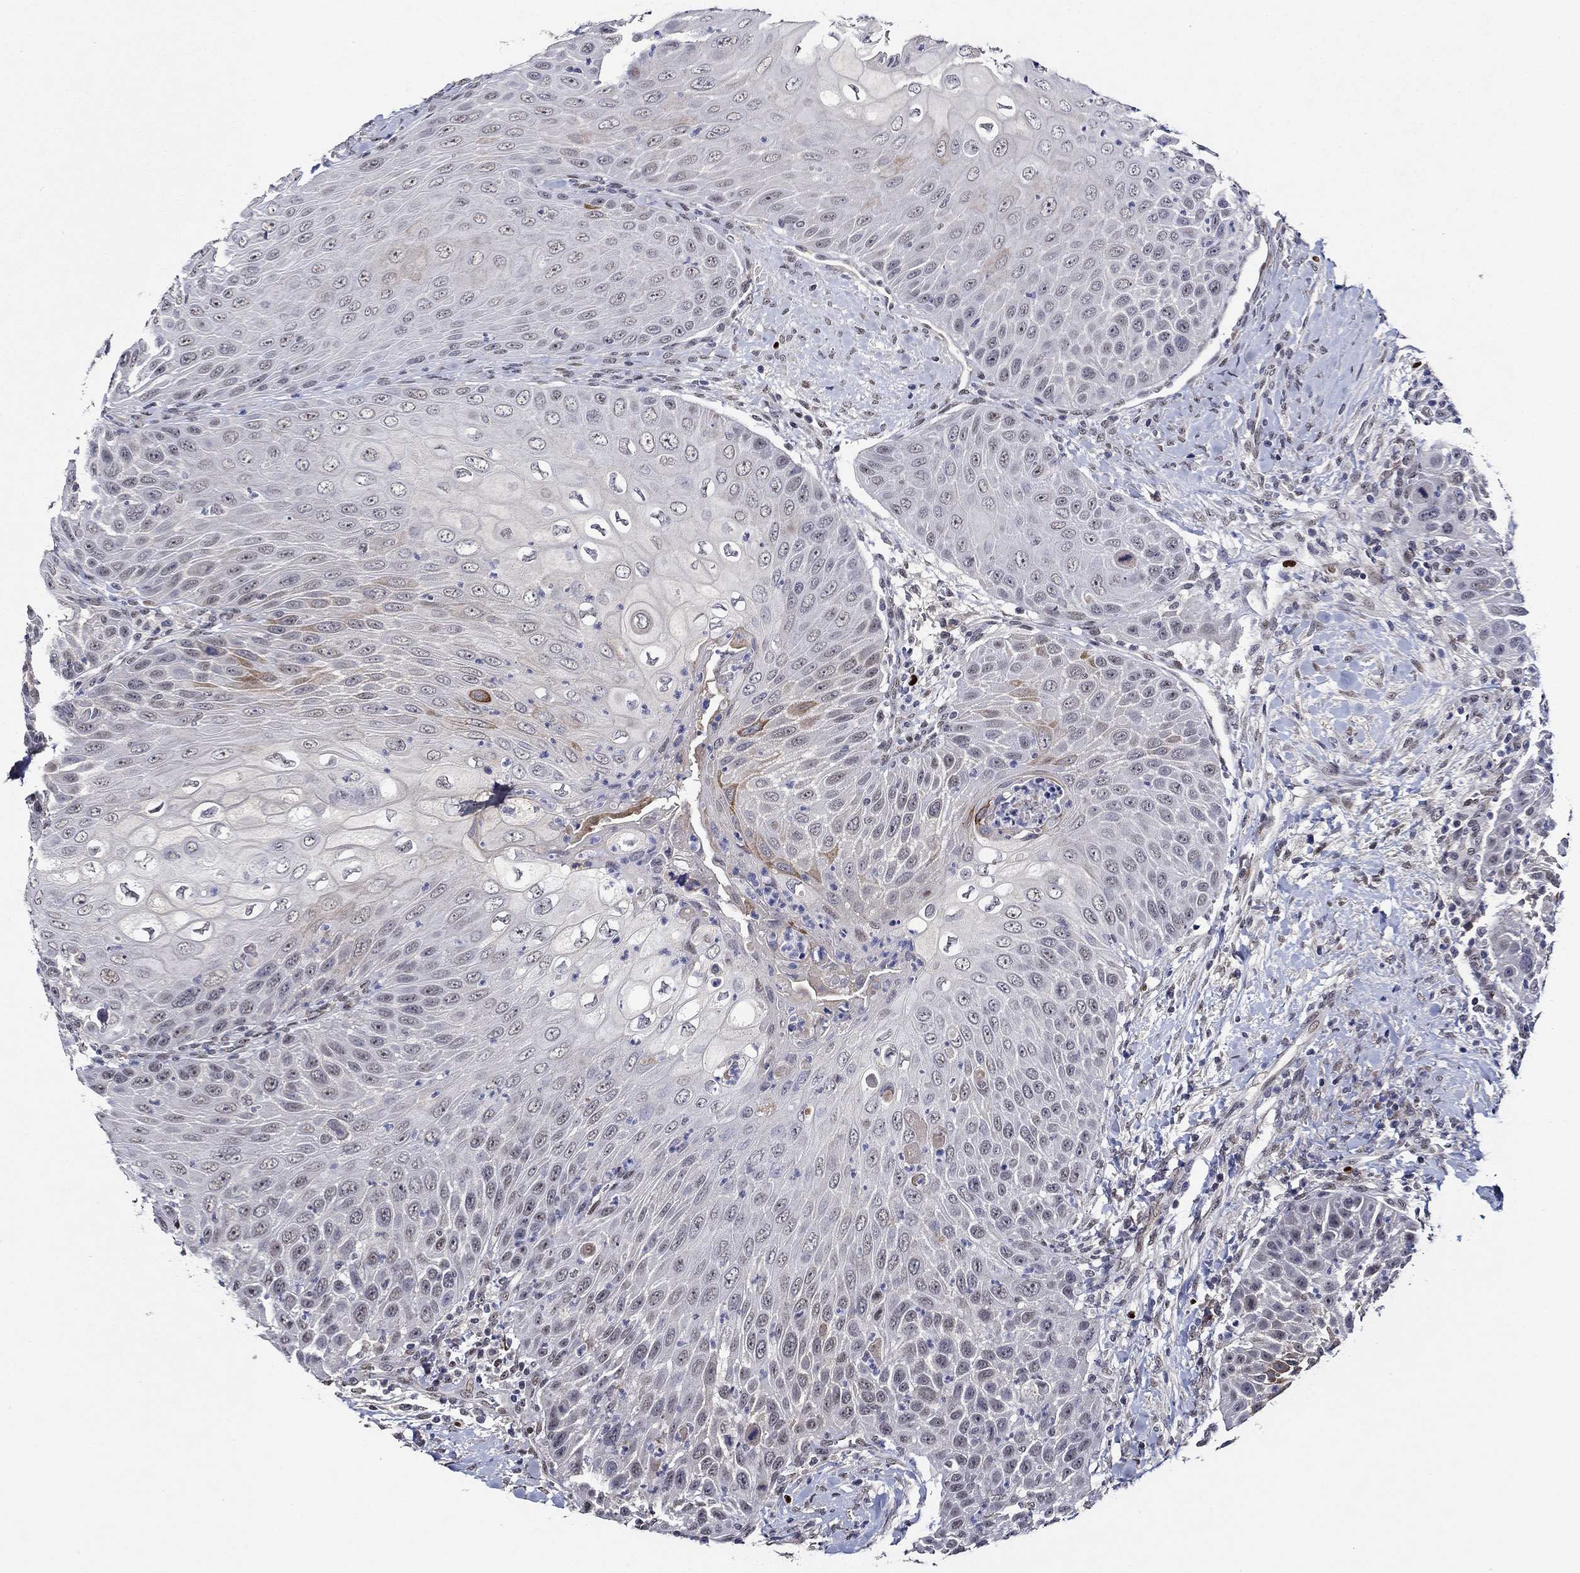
{"staining": {"intensity": "strong", "quantity": "<25%", "location": "cytoplasmic/membranous"}, "tissue": "head and neck cancer", "cell_type": "Tumor cells", "image_type": "cancer", "snomed": [{"axis": "morphology", "description": "Squamous cell carcinoma, NOS"}, {"axis": "topography", "description": "Head-Neck"}], "caption": "Tumor cells reveal strong cytoplasmic/membranous positivity in about <25% of cells in head and neck cancer. (DAB IHC, brown staining for protein, blue staining for nuclei).", "gene": "GATA2", "patient": {"sex": "male", "age": 69}}